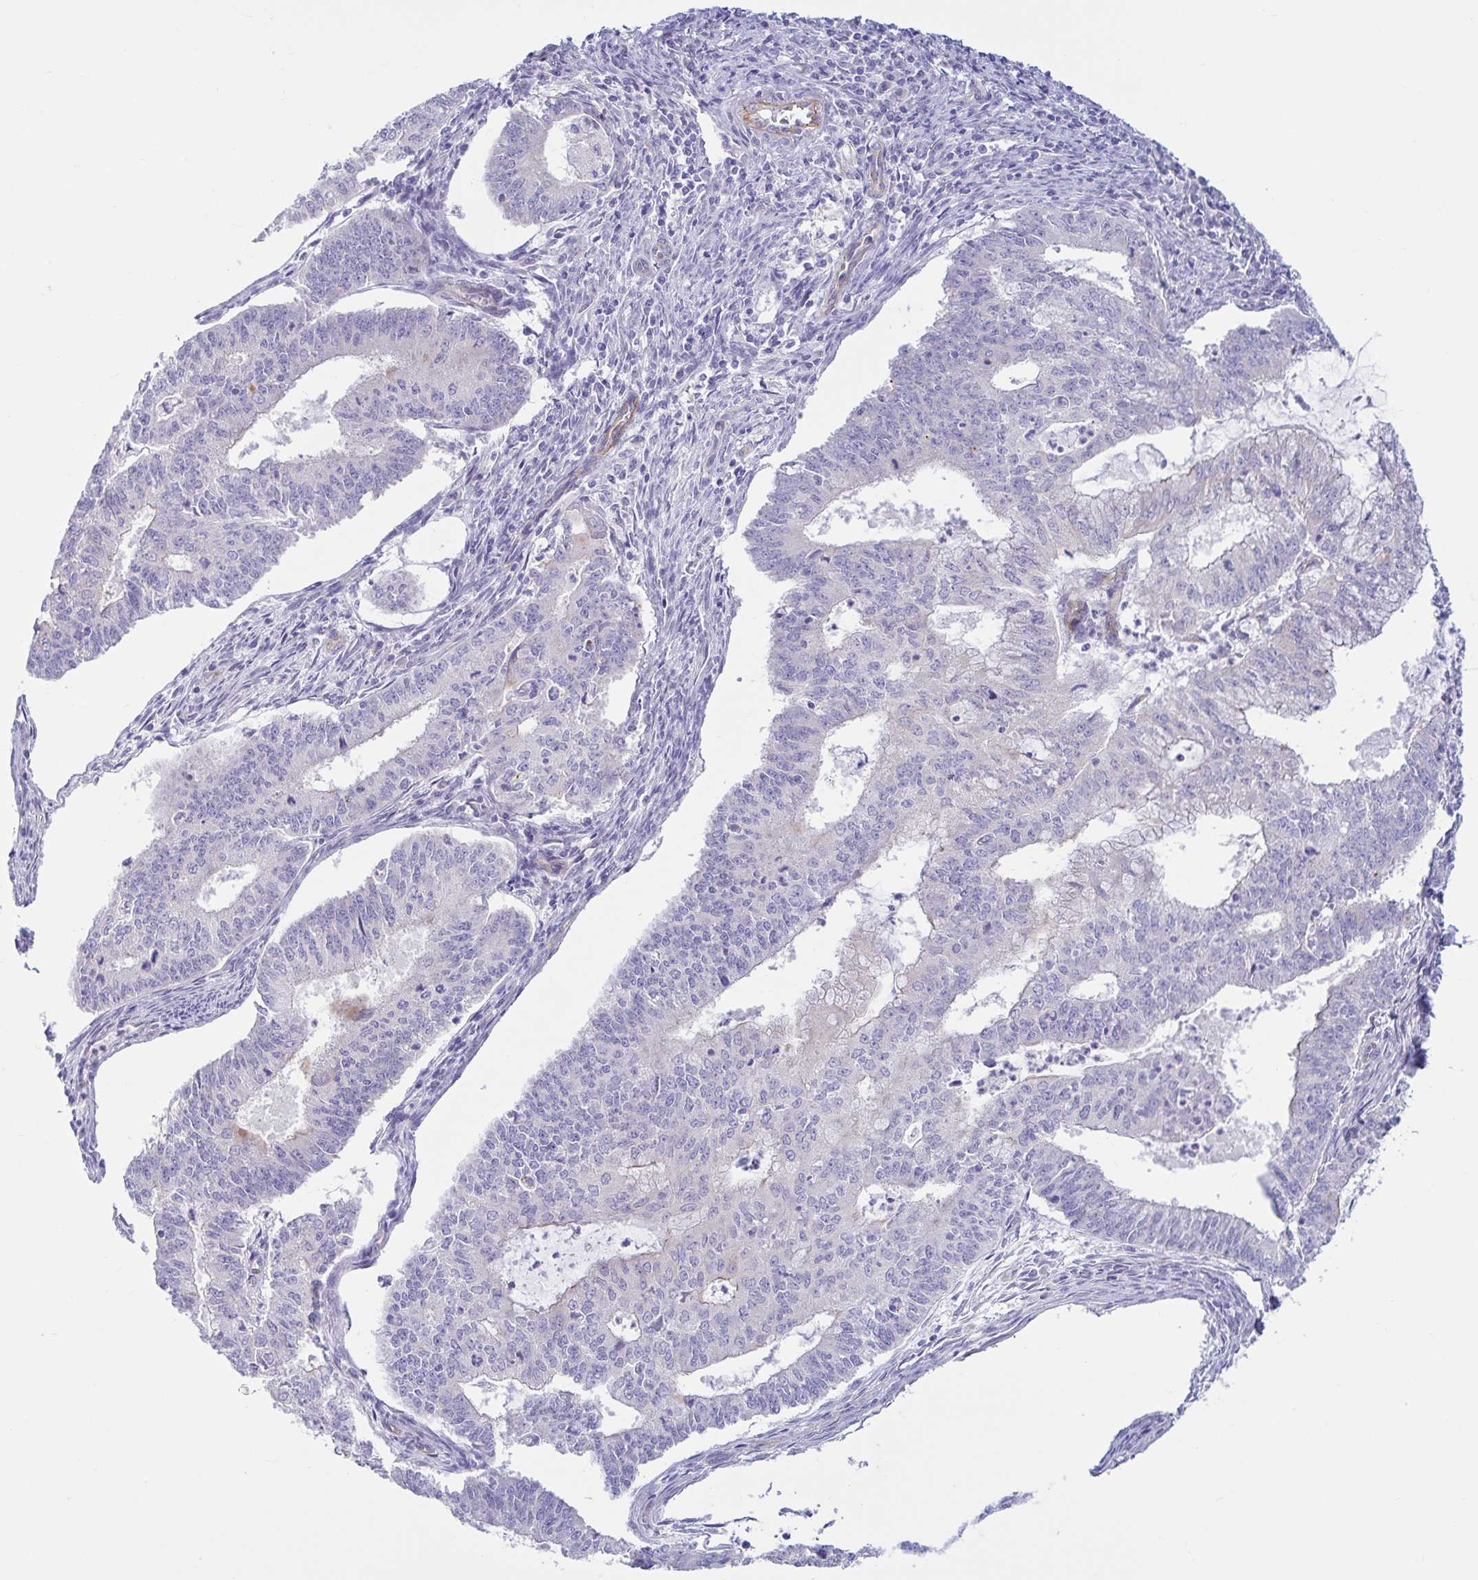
{"staining": {"intensity": "negative", "quantity": "none", "location": "none"}, "tissue": "endometrial cancer", "cell_type": "Tumor cells", "image_type": "cancer", "snomed": [{"axis": "morphology", "description": "Adenocarcinoma, NOS"}, {"axis": "topography", "description": "Endometrium"}], "caption": "There is no significant positivity in tumor cells of endometrial adenocarcinoma. (DAB (3,3'-diaminobenzidine) immunohistochemistry (IHC) visualized using brightfield microscopy, high magnification).", "gene": "TNNI2", "patient": {"sex": "female", "age": 61}}